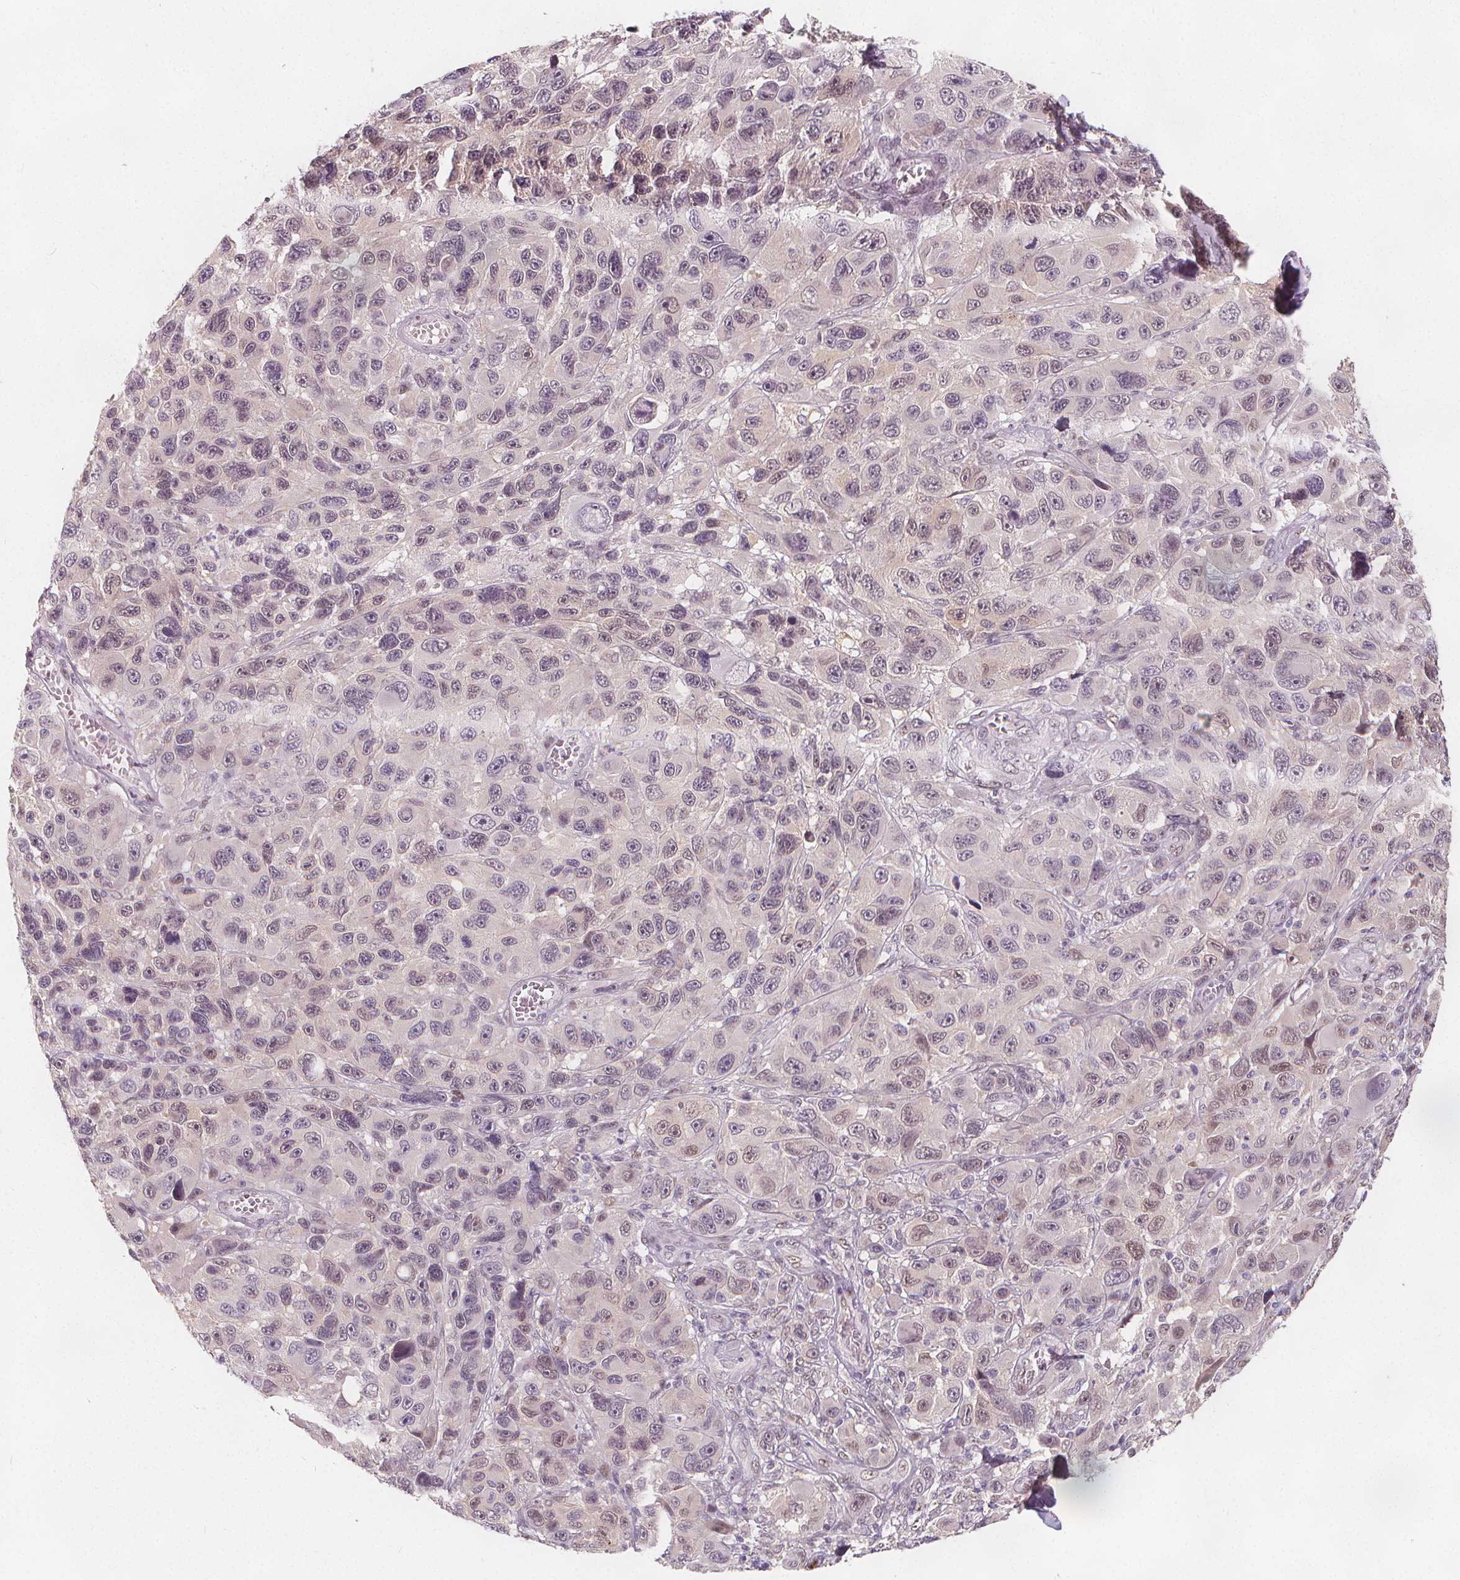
{"staining": {"intensity": "weak", "quantity": "<25%", "location": "cytoplasmic/membranous"}, "tissue": "melanoma", "cell_type": "Tumor cells", "image_type": "cancer", "snomed": [{"axis": "morphology", "description": "Malignant melanoma, NOS"}, {"axis": "topography", "description": "Skin"}], "caption": "IHC of human melanoma shows no expression in tumor cells.", "gene": "DRC3", "patient": {"sex": "male", "age": 53}}